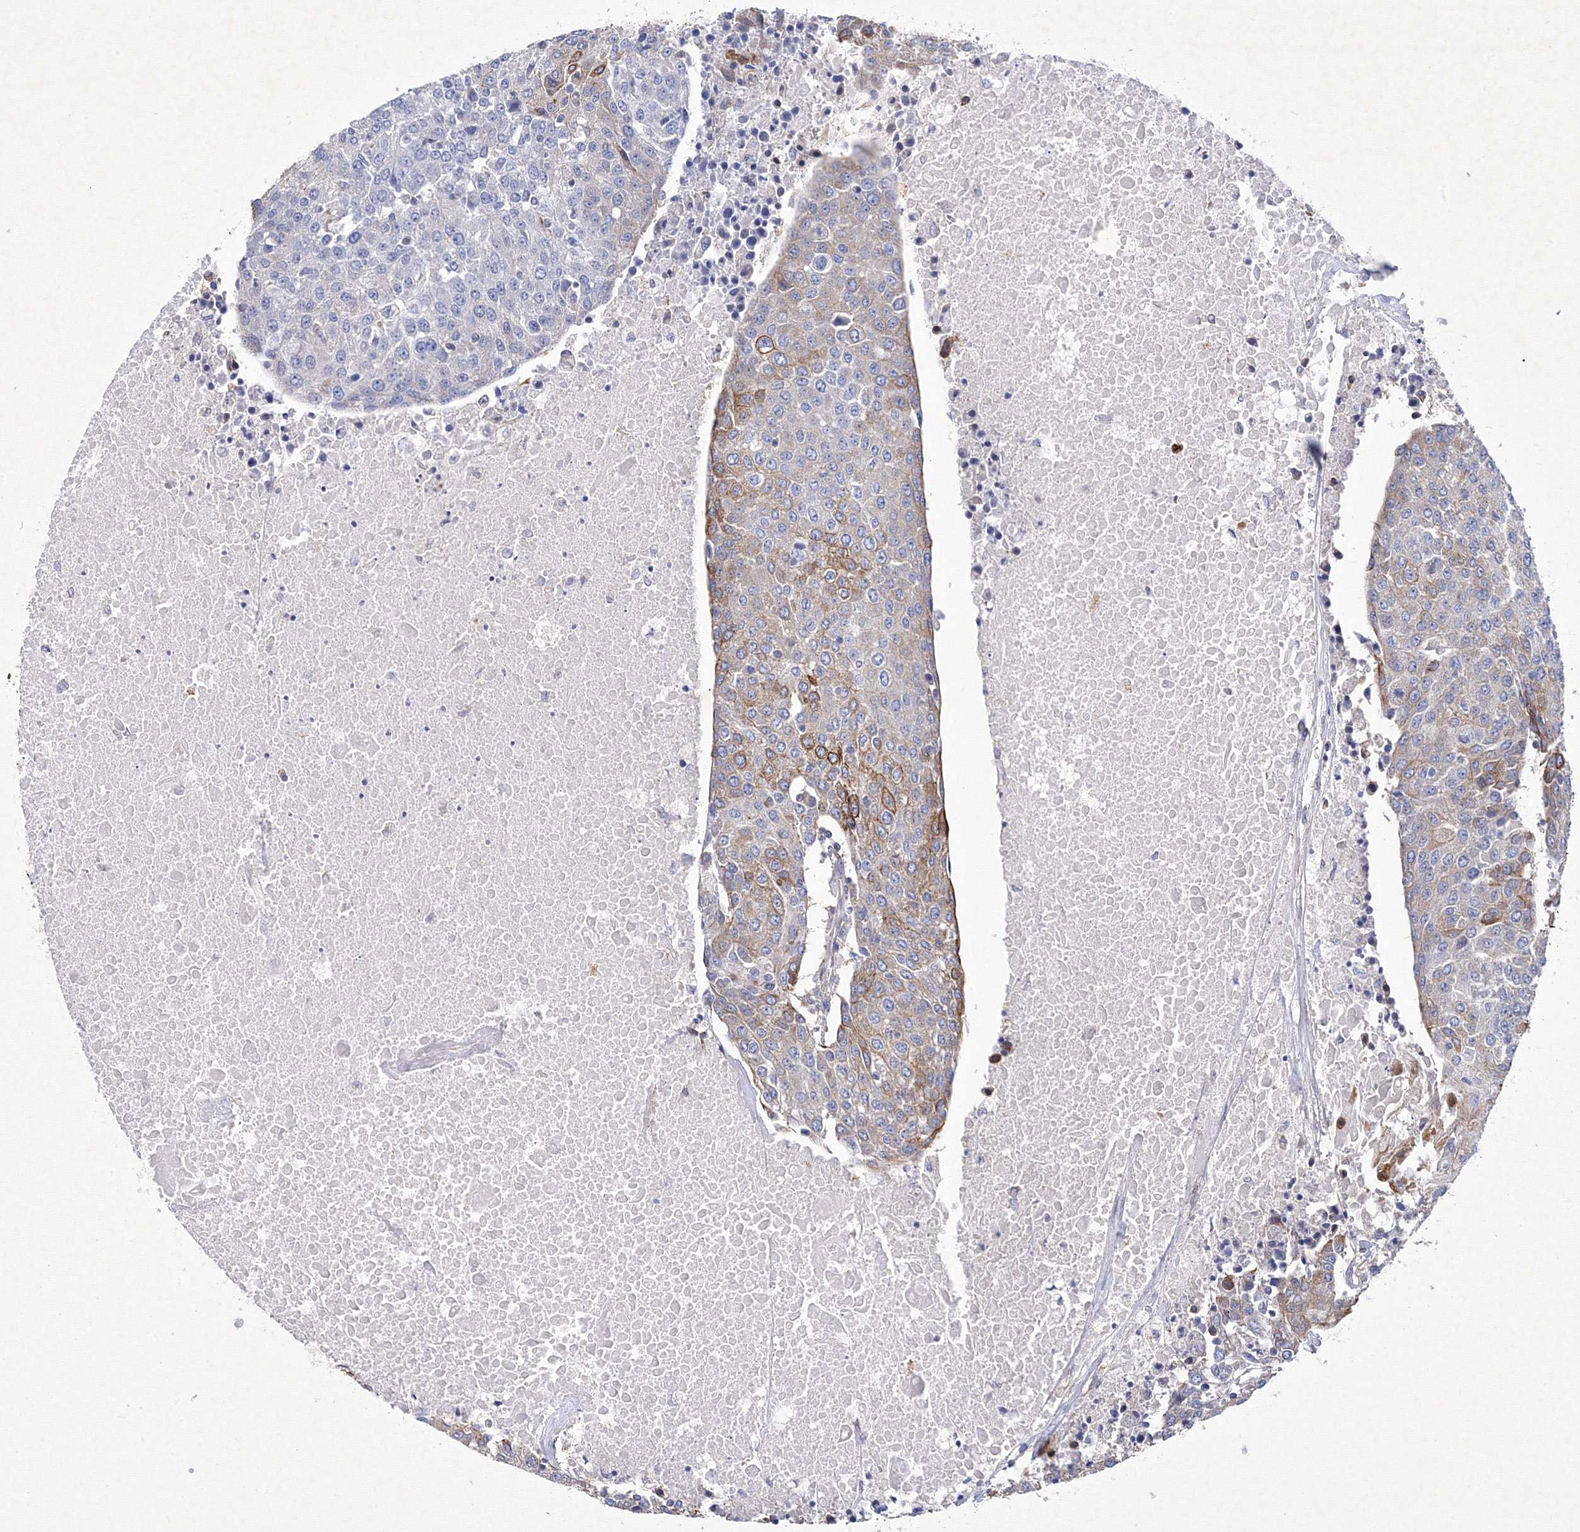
{"staining": {"intensity": "moderate", "quantity": "<25%", "location": "cytoplasmic/membranous"}, "tissue": "urothelial cancer", "cell_type": "Tumor cells", "image_type": "cancer", "snomed": [{"axis": "morphology", "description": "Urothelial carcinoma, High grade"}, {"axis": "topography", "description": "Urinary bladder"}], "caption": "Protein positivity by IHC displays moderate cytoplasmic/membranous positivity in about <25% of tumor cells in urothelial cancer.", "gene": "SNX18", "patient": {"sex": "female", "age": 85}}